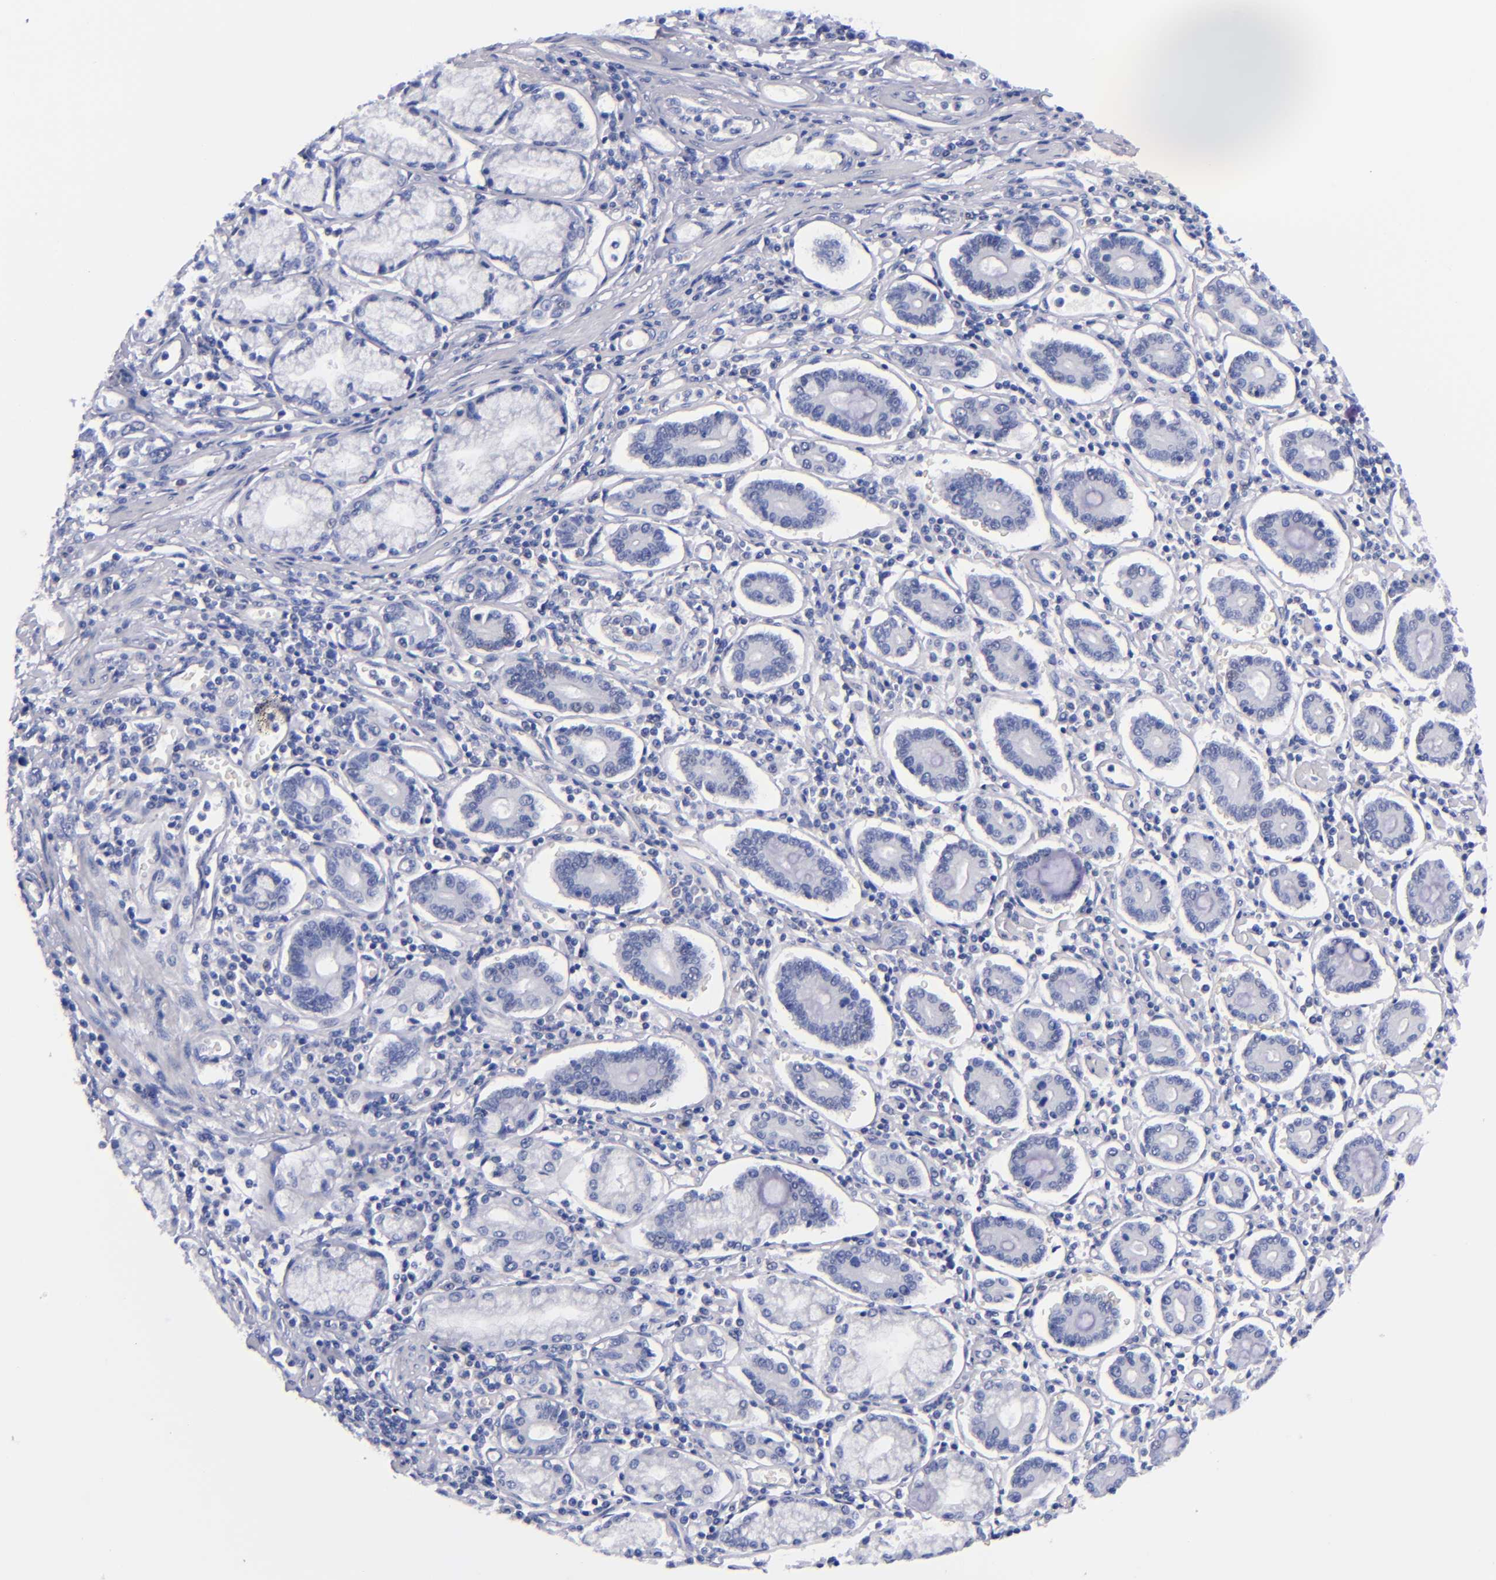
{"staining": {"intensity": "negative", "quantity": "none", "location": "none"}, "tissue": "pancreatic cancer", "cell_type": "Tumor cells", "image_type": "cancer", "snomed": [{"axis": "morphology", "description": "Adenocarcinoma, NOS"}, {"axis": "topography", "description": "Pancreas"}], "caption": "Pancreatic cancer (adenocarcinoma) was stained to show a protein in brown. There is no significant expression in tumor cells.", "gene": "MCM7", "patient": {"sex": "female", "age": 57}}